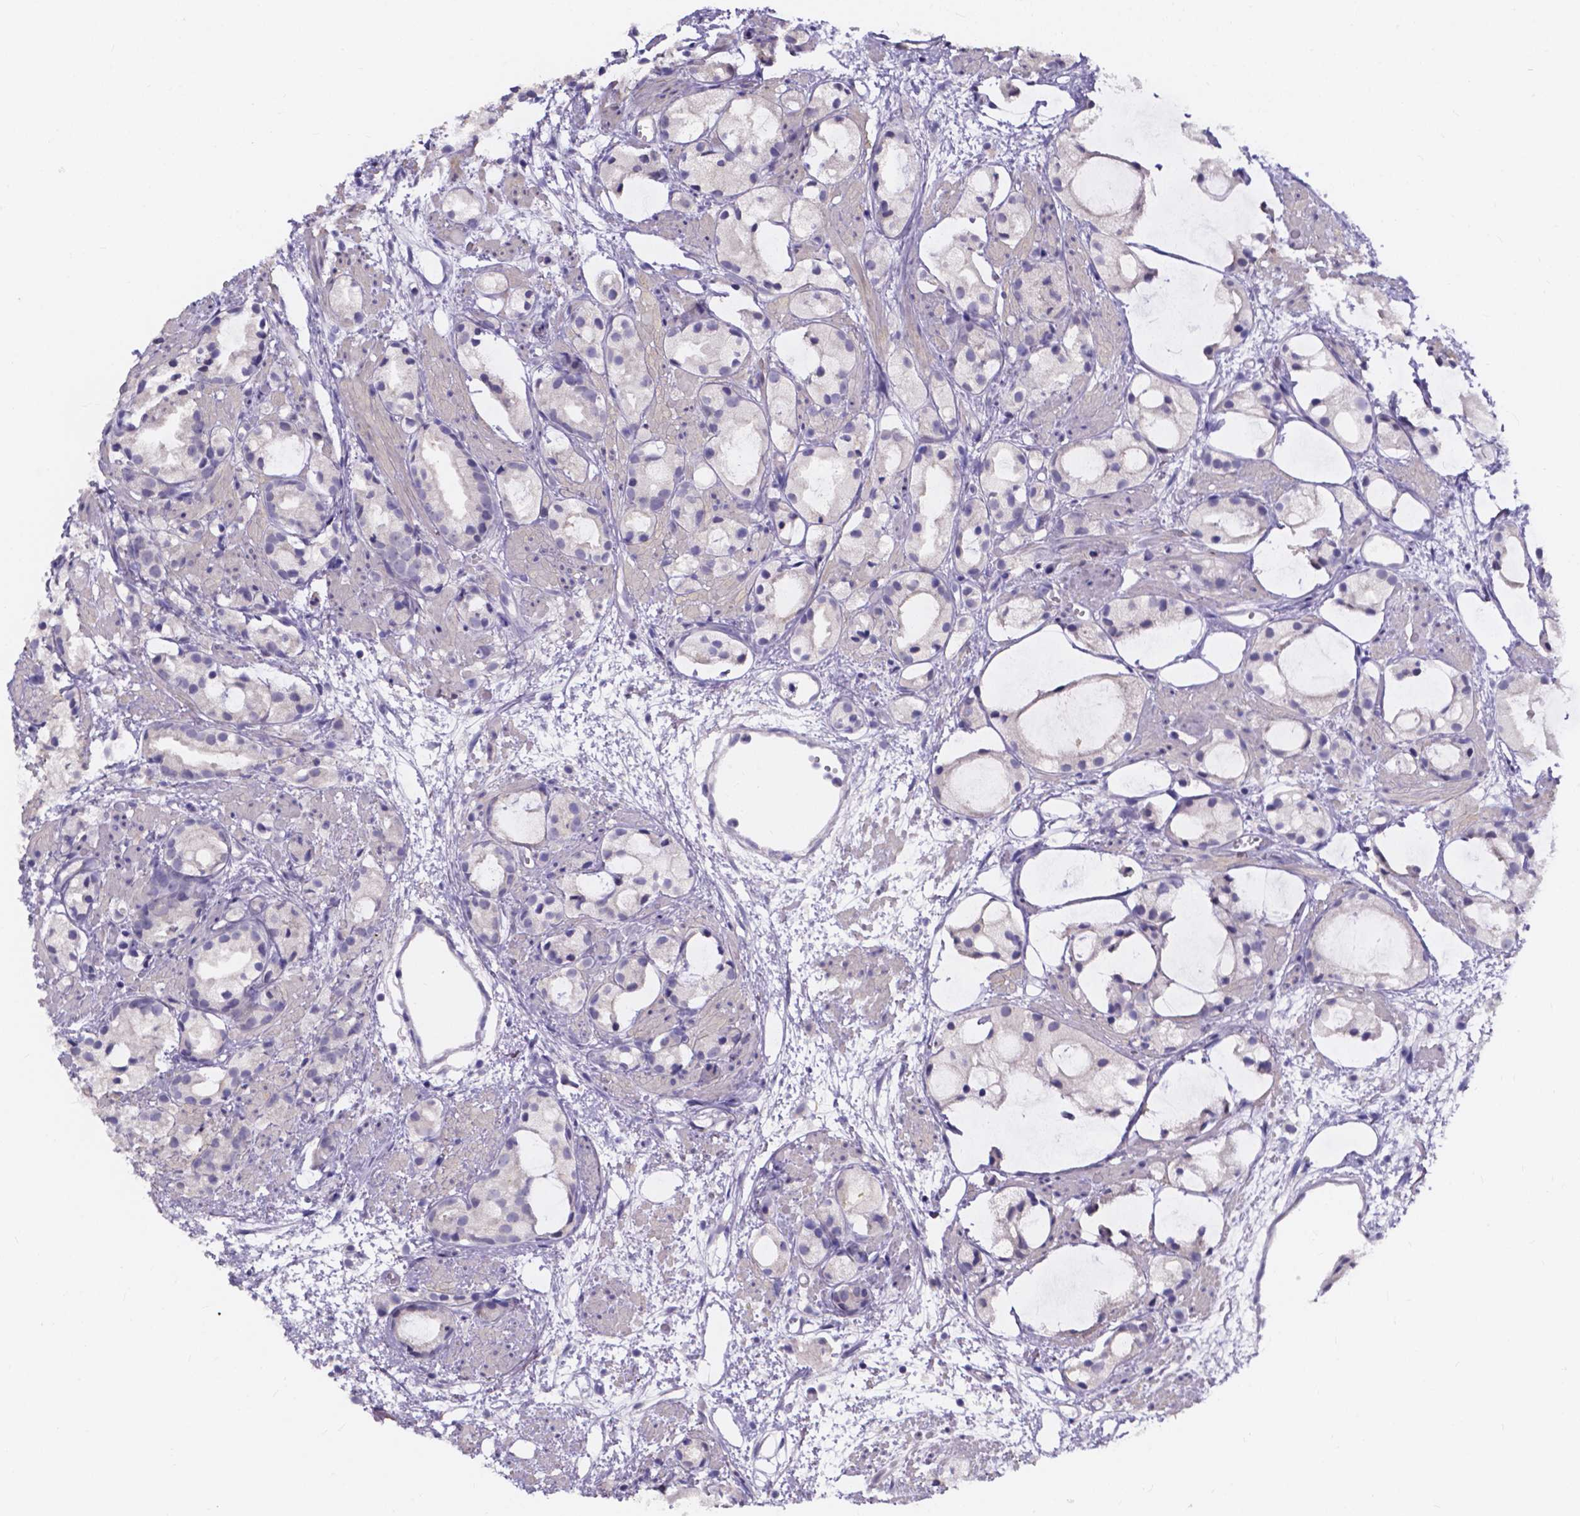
{"staining": {"intensity": "negative", "quantity": "none", "location": "none"}, "tissue": "prostate cancer", "cell_type": "Tumor cells", "image_type": "cancer", "snomed": [{"axis": "morphology", "description": "Adenocarcinoma, High grade"}, {"axis": "topography", "description": "Prostate"}], "caption": "DAB (3,3'-diaminobenzidine) immunohistochemical staining of human prostate cancer (high-grade adenocarcinoma) demonstrates no significant positivity in tumor cells. The staining is performed using DAB (3,3'-diaminobenzidine) brown chromogen with nuclei counter-stained in using hematoxylin.", "gene": "SPOCD1", "patient": {"sex": "male", "age": 85}}